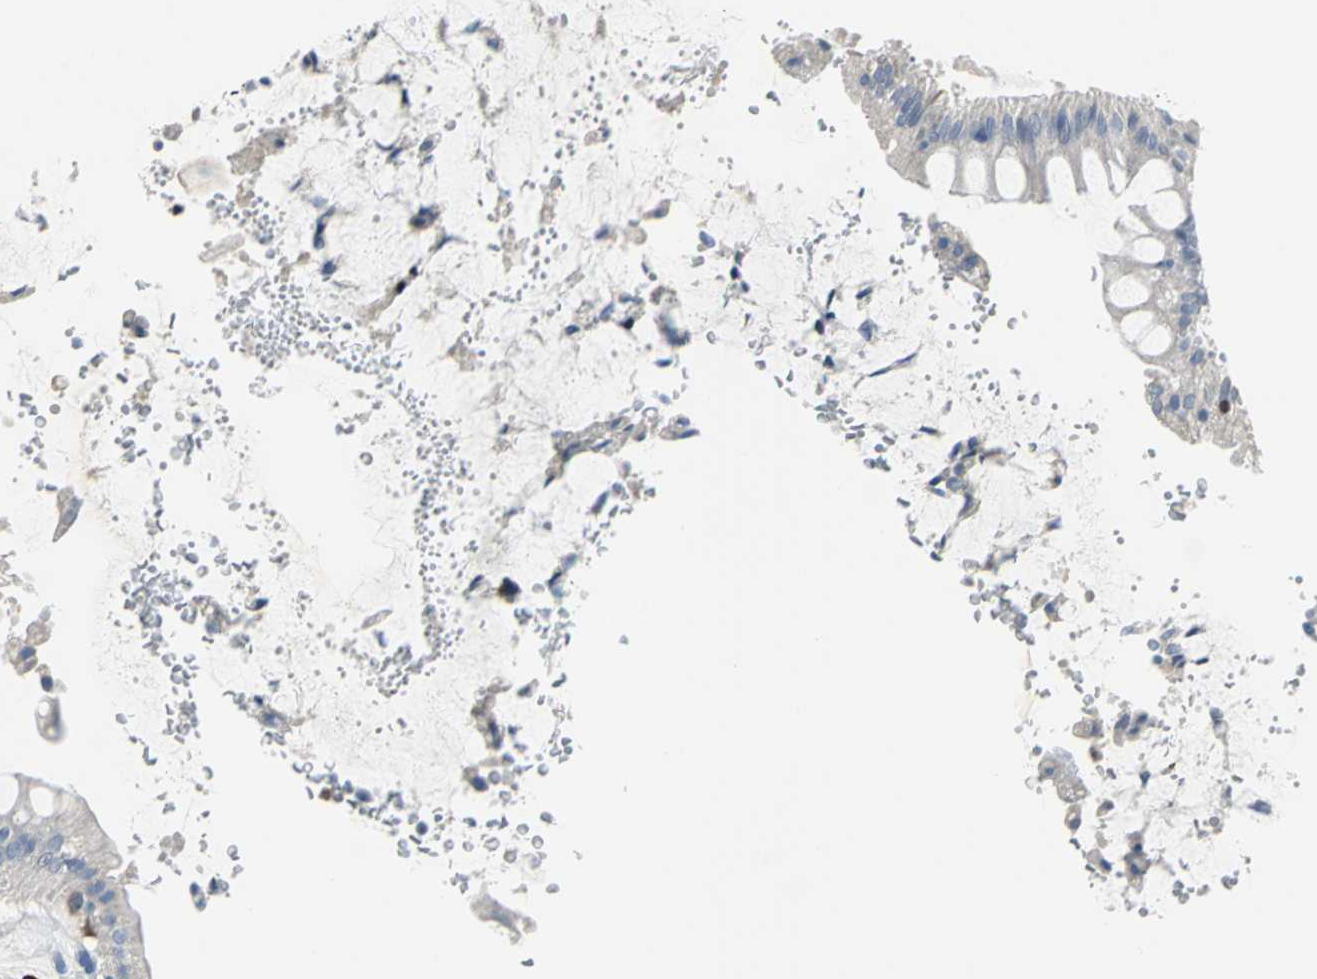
{"staining": {"intensity": "strong", "quantity": "25%-75%", "location": "nuclear"}, "tissue": "rectum", "cell_type": "Glandular cells", "image_type": "normal", "snomed": [{"axis": "morphology", "description": "Normal tissue, NOS"}, {"axis": "topography", "description": "Rectum"}], "caption": "The image exhibits a brown stain indicating the presence of a protein in the nuclear of glandular cells in rectum.", "gene": "MCM4", "patient": {"sex": "female", "age": 46}}